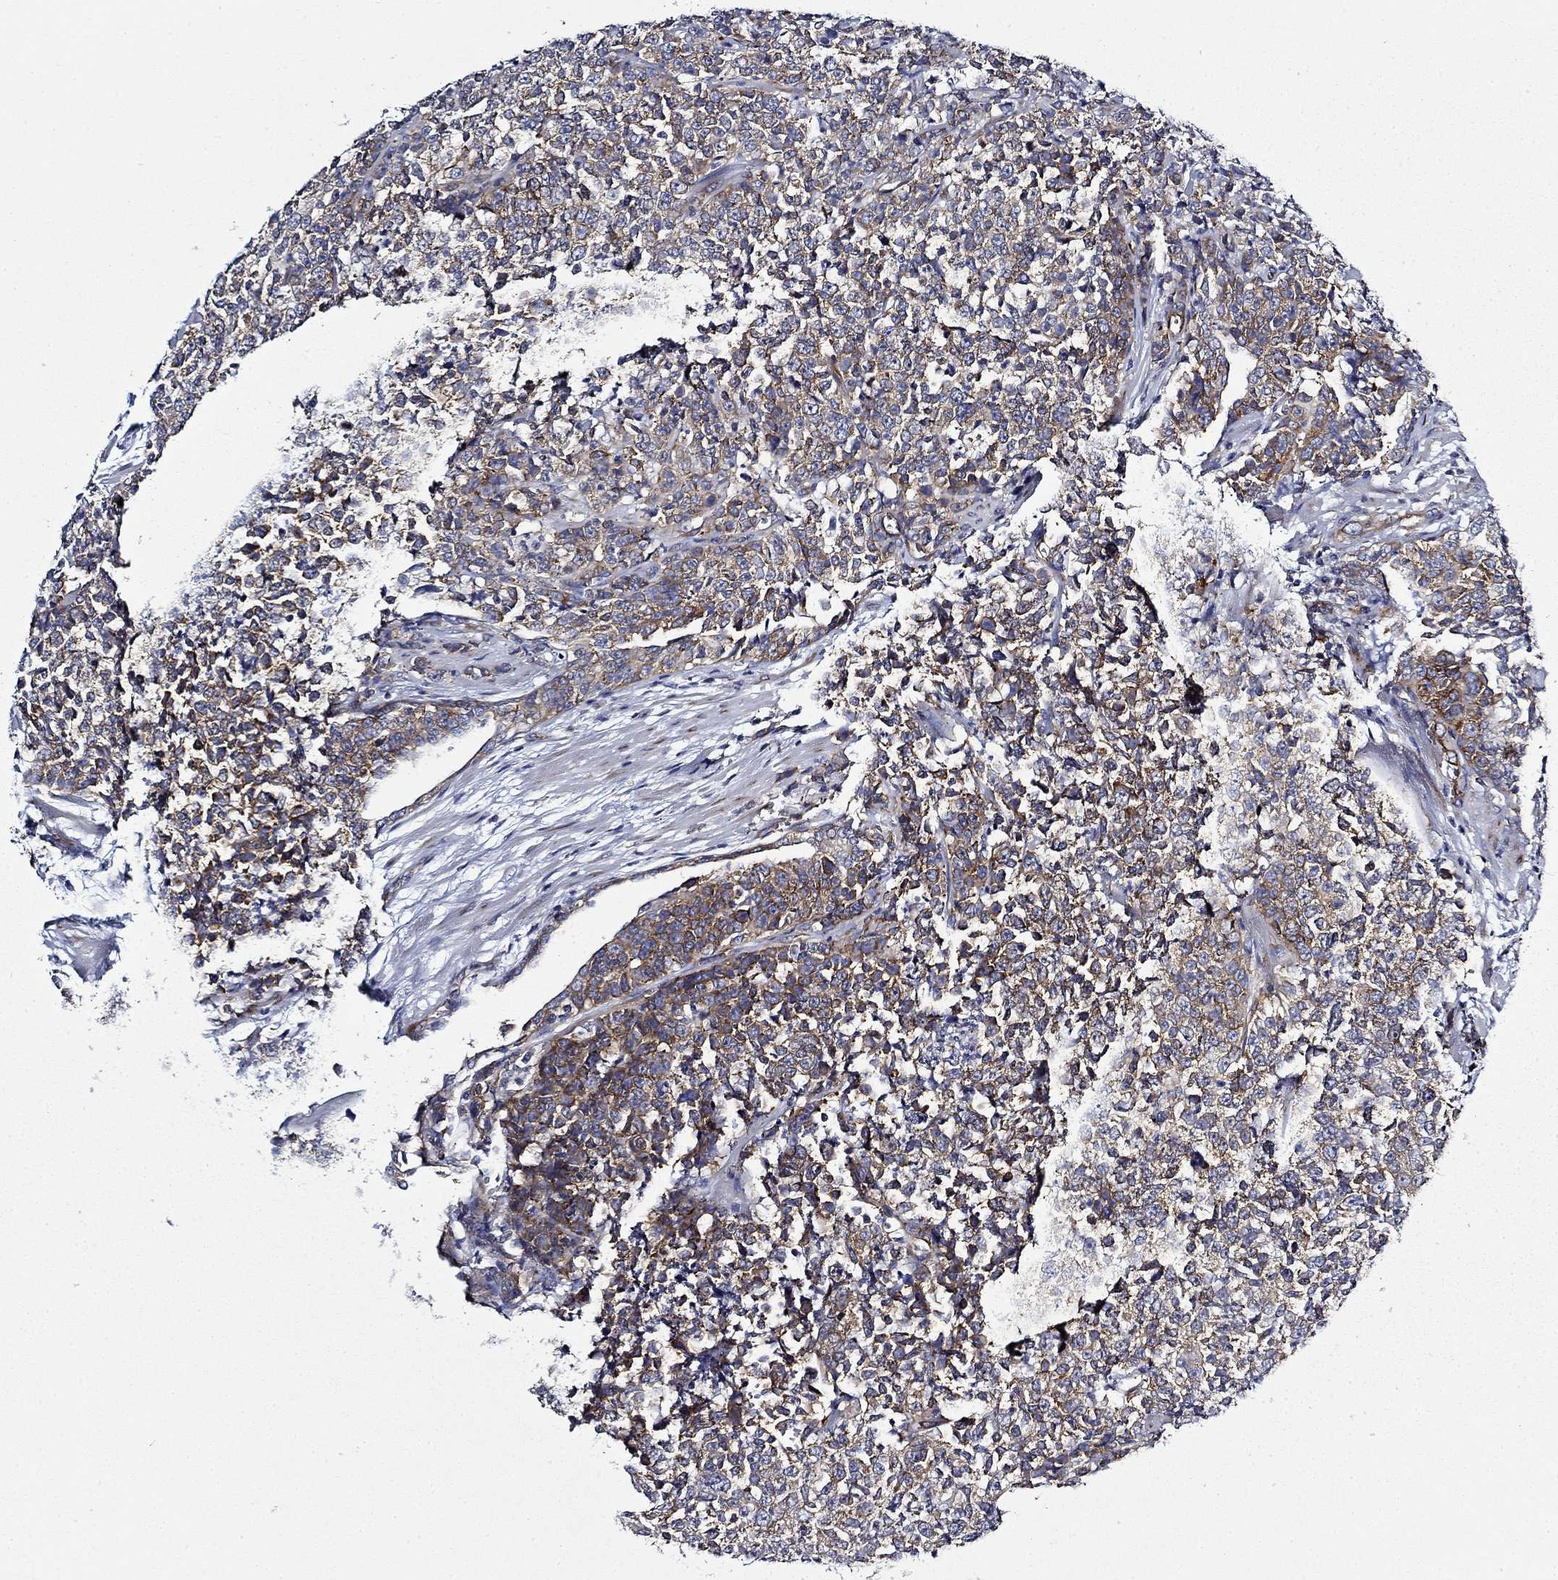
{"staining": {"intensity": "weak", "quantity": "25%-75%", "location": "cytoplasmic/membranous"}, "tissue": "prostate cancer", "cell_type": "Tumor cells", "image_type": "cancer", "snomed": [{"axis": "morphology", "description": "Adenocarcinoma, NOS"}, {"axis": "topography", "description": "Prostate"}], "caption": "Prostate adenocarcinoma stained with a brown dye demonstrates weak cytoplasmic/membranous positive expression in about 25%-75% of tumor cells.", "gene": "FXR1", "patient": {"sex": "male", "age": 67}}